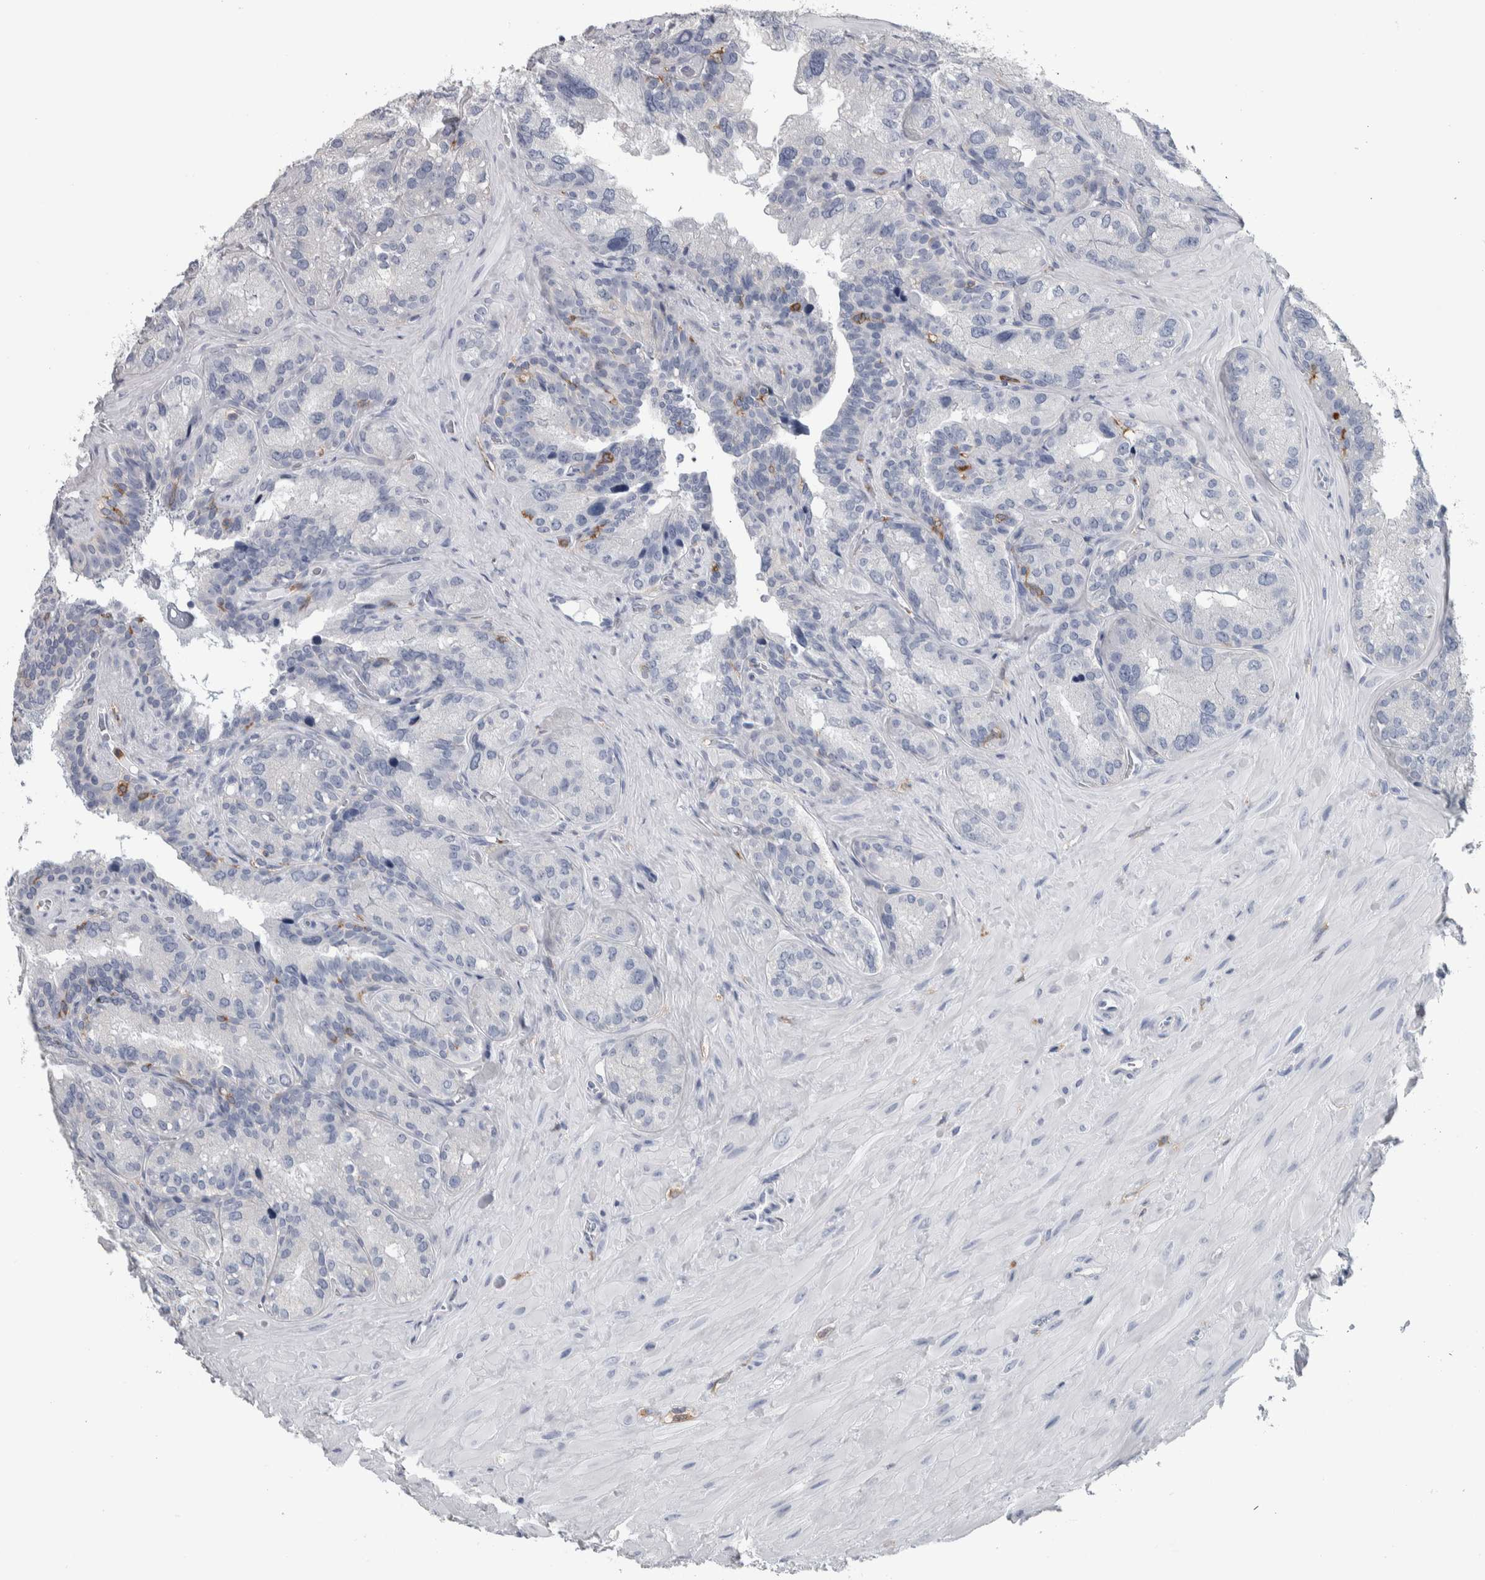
{"staining": {"intensity": "negative", "quantity": "none", "location": "none"}, "tissue": "seminal vesicle", "cell_type": "Glandular cells", "image_type": "normal", "snomed": [{"axis": "morphology", "description": "Normal tissue, NOS"}, {"axis": "topography", "description": "Prostate"}, {"axis": "topography", "description": "Seminal veicle"}], "caption": "Seminal vesicle stained for a protein using immunohistochemistry (IHC) demonstrates no positivity glandular cells.", "gene": "SKAP2", "patient": {"sex": "male", "age": 51}}